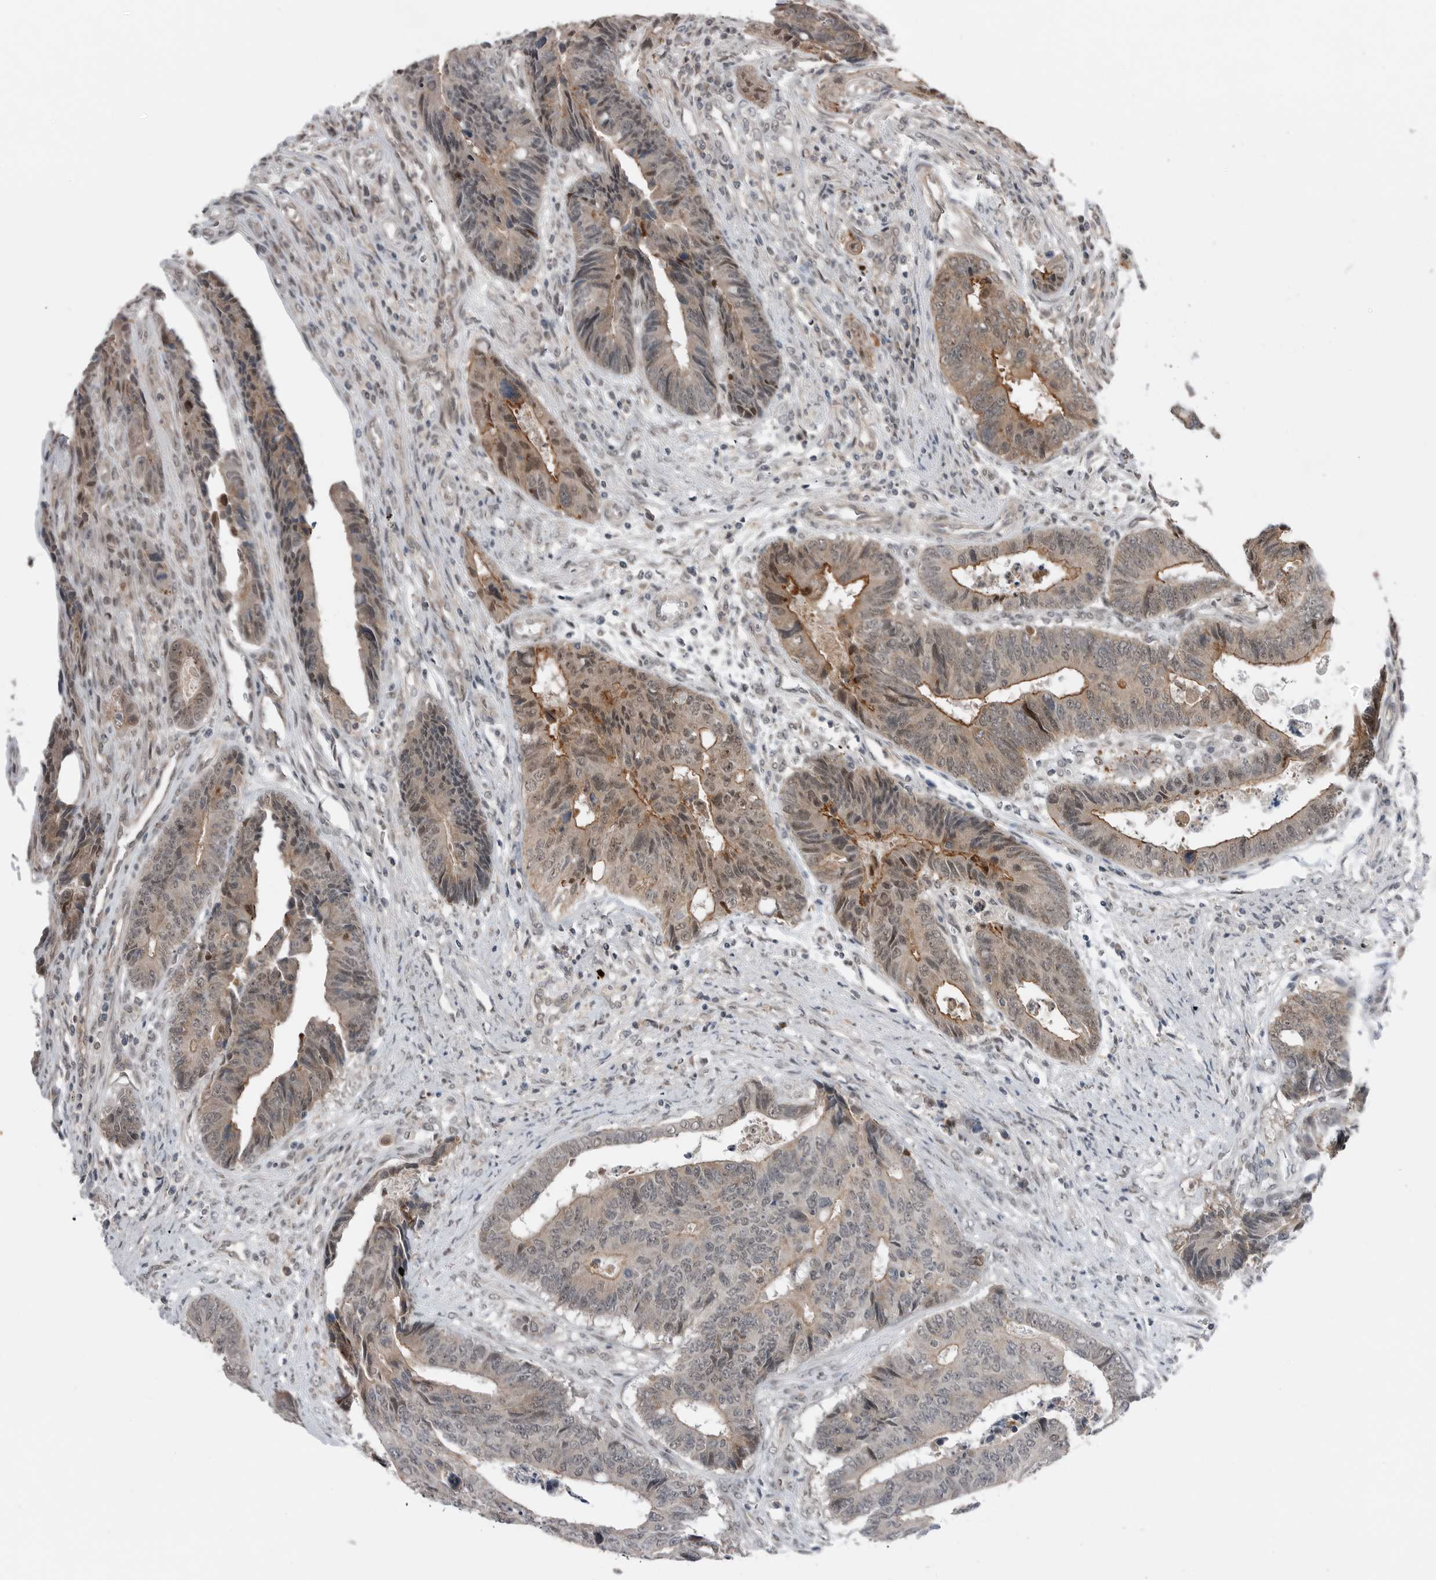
{"staining": {"intensity": "moderate", "quantity": "25%-75%", "location": "cytoplasmic/membranous,nuclear"}, "tissue": "colorectal cancer", "cell_type": "Tumor cells", "image_type": "cancer", "snomed": [{"axis": "morphology", "description": "Adenocarcinoma, NOS"}, {"axis": "topography", "description": "Rectum"}], "caption": "Immunohistochemical staining of human adenocarcinoma (colorectal) displays medium levels of moderate cytoplasmic/membranous and nuclear expression in about 25%-75% of tumor cells. (brown staining indicates protein expression, while blue staining denotes nuclei).", "gene": "NTAQ1", "patient": {"sex": "male", "age": 84}}